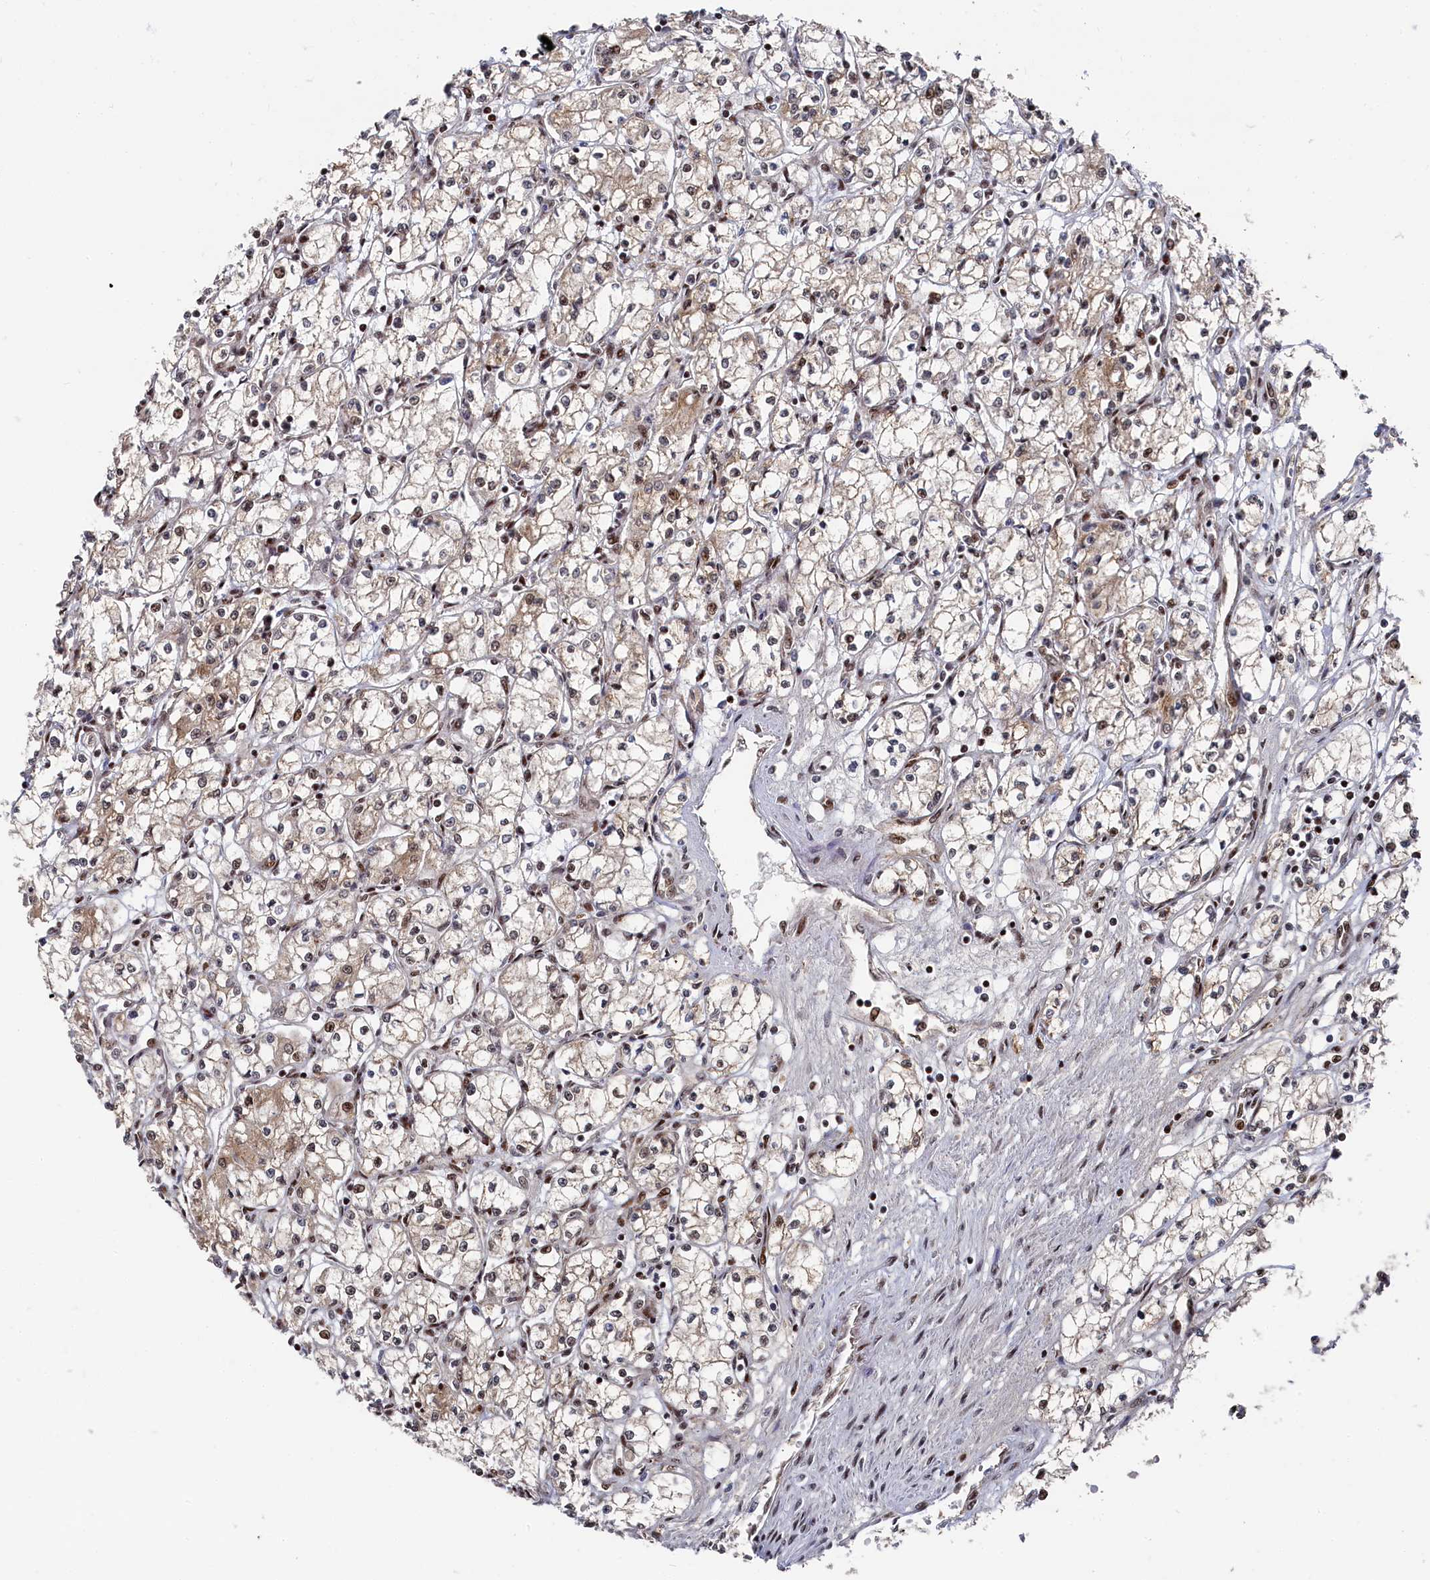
{"staining": {"intensity": "weak", "quantity": ">75%", "location": "cytoplasmic/membranous,nuclear"}, "tissue": "renal cancer", "cell_type": "Tumor cells", "image_type": "cancer", "snomed": [{"axis": "morphology", "description": "Adenocarcinoma, NOS"}, {"axis": "topography", "description": "Kidney"}], "caption": "A low amount of weak cytoplasmic/membranous and nuclear expression is identified in about >75% of tumor cells in renal cancer tissue.", "gene": "BUB3", "patient": {"sex": "male", "age": 59}}